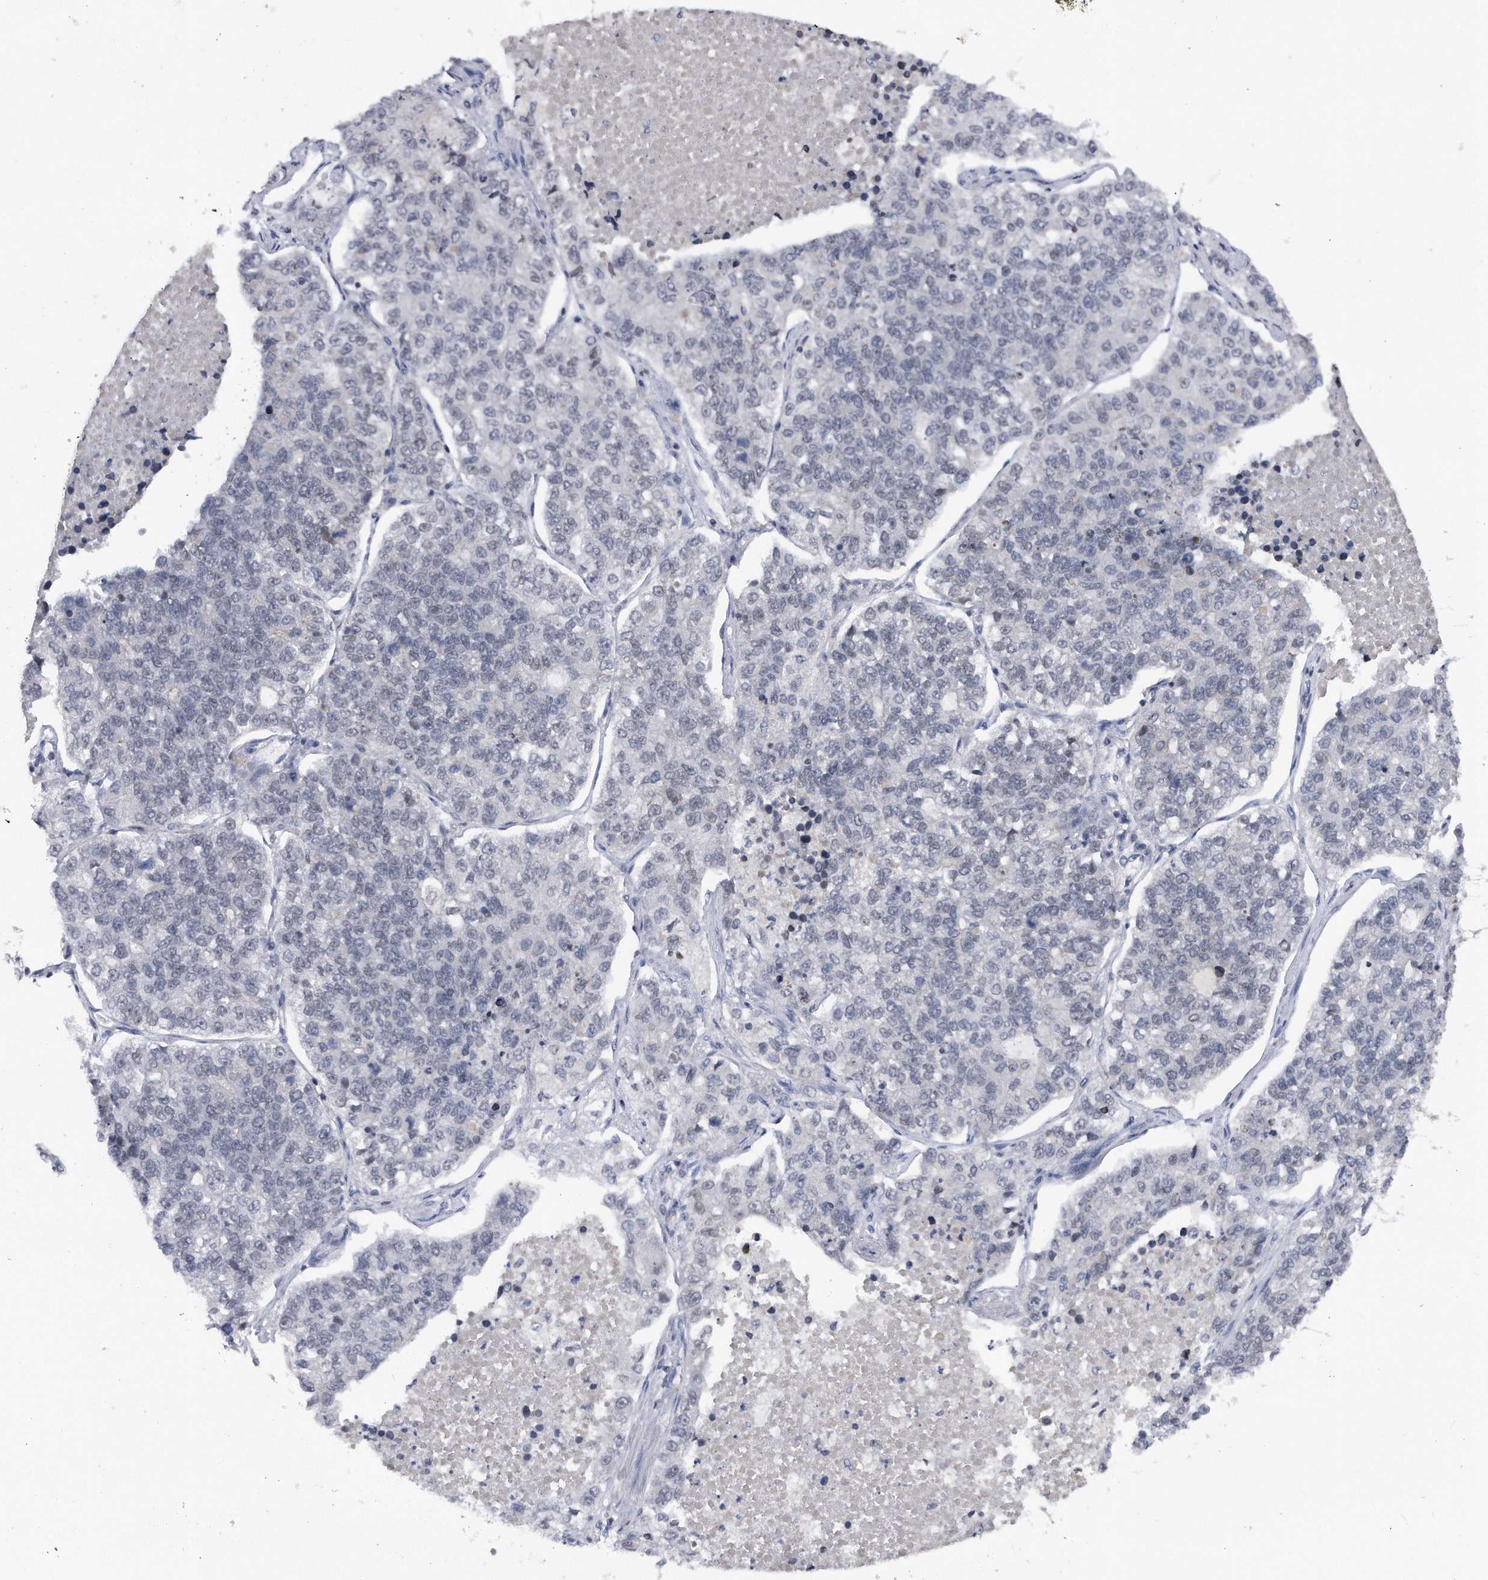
{"staining": {"intensity": "negative", "quantity": "none", "location": "none"}, "tissue": "lung cancer", "cell_type": "Tumor cells", "image_type": "cancer", "snomed": [{"axis": "morphology", "description": "Adenocarcinoma, NOS"}, {"axis": "topography", "description": "Lung"}], "caption": "Protein analysis of lung adenocarcinoma demonstrates no significant staining in tumor cells.", "gene": "VIRMA", "patient": {"sex": "male", "age": 49}}